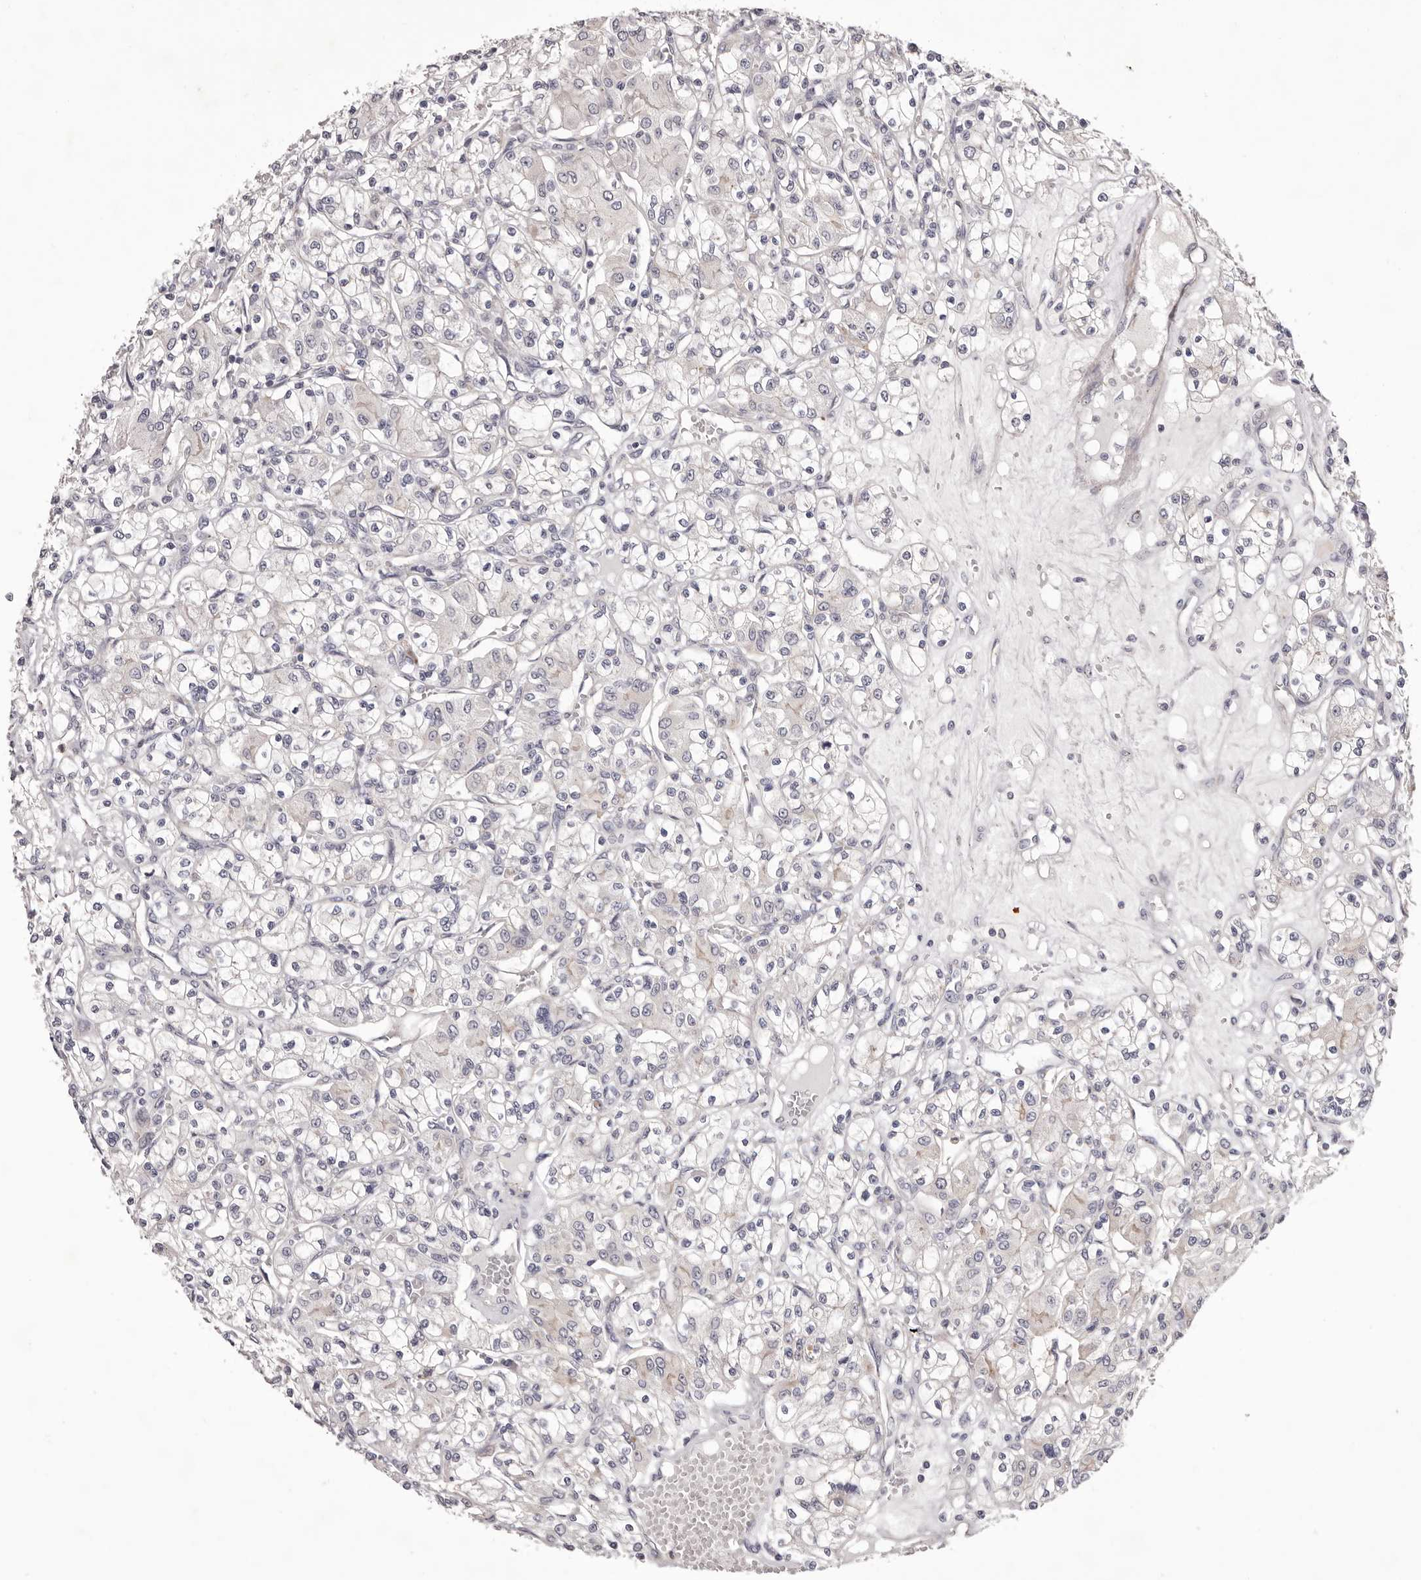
{"staining": {"intensity": "negative", "quantity": "none", "location": "none"}, "tissue": "renal cancer", "cell_type": "Tumor cells", "image_type": "cancer", "snomed": [{"axis": "morphology", "description": "Adenocarcinoma, NOS"}, {"axis": "topography", "description": "Kidney"}], "caption": "Immunohistochemical staining of human renal cancer (adenocarcinoma) reveals no significant positivity in tumor cells.", "gene": "PEG10", "patient": {"sex": "female", "age": 59}}